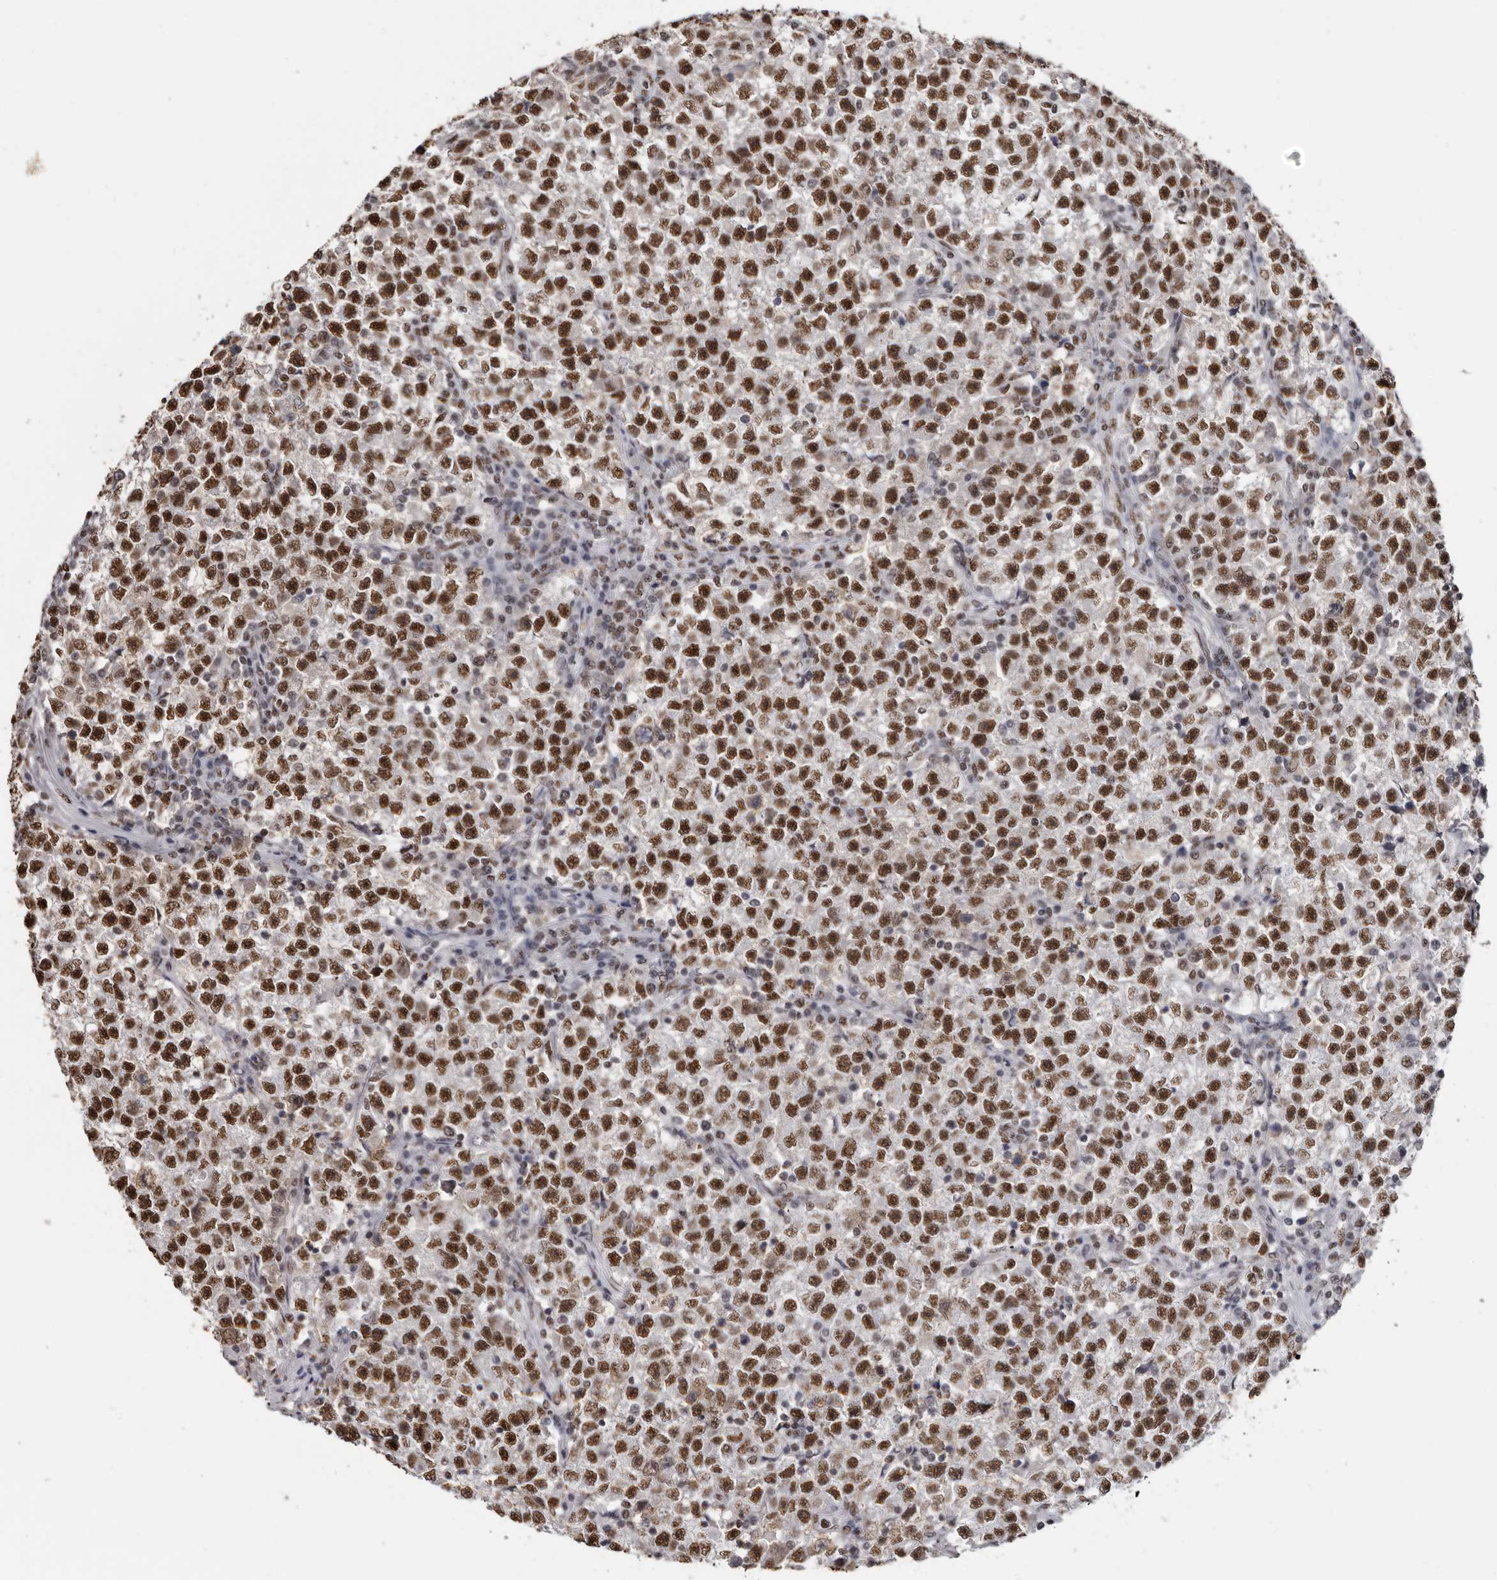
{"staining": {"intensity": "strong", "quantity": ">75%", "location": "nuclear"}, "tissue": "testis cancer", "cell_type": "Tumor cells", "image_type": "cancer", "snomed": [{"axis": "morphology", "description": "Seminoma, NOS"}, {"axis": "topography", "description": "Testis"}], "caption": "IHC of human testis cancer exhibits high levels of strong nuclear staining in approximately >75% of tumor cells.", "gene": "SCAF4", "patient": {"sex": "male", "age": 22}}